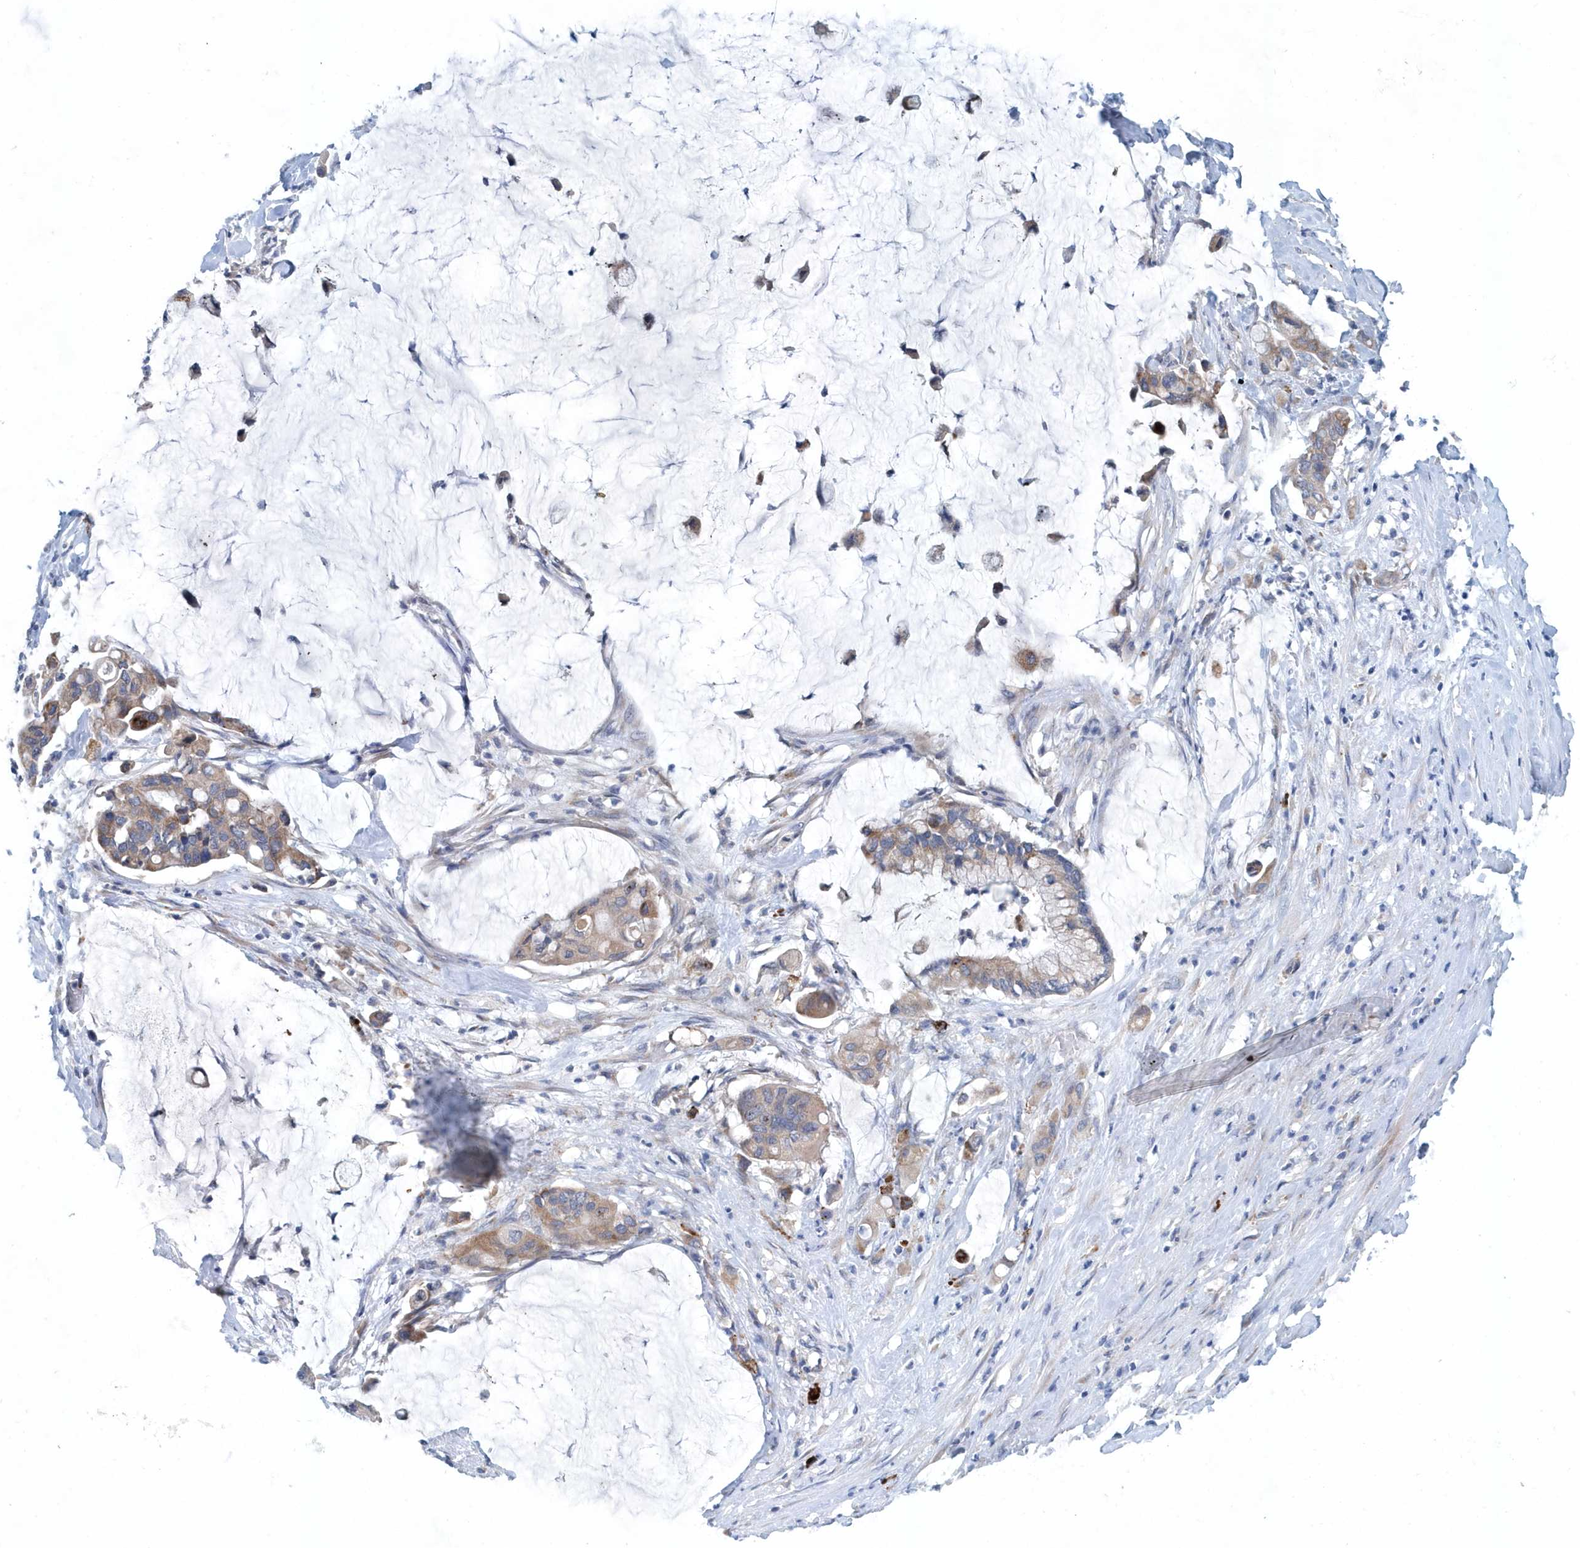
{"staining": {"intensity": "weak", "quantity": ">75%", "location": "cytoplasmic/membranous"}, "tissue": "pancreatic cancer", "cell_type": "Tumor cells", "image_type": "cancer", "snomed": [{"axis": "morphology", "description": "Adenocarcinoma, NOS"}, {"axis": "topography", "description": "Pancreas"}], "caption": "Adenocarcinoma (pancreatic) tissue displays weak cytoplasmic/membranous expression in about >75% of tumor cells, visualized by immunohistochemistry.", "gene": "PFN2", "patient": {"sex": "male", "age": 41}}